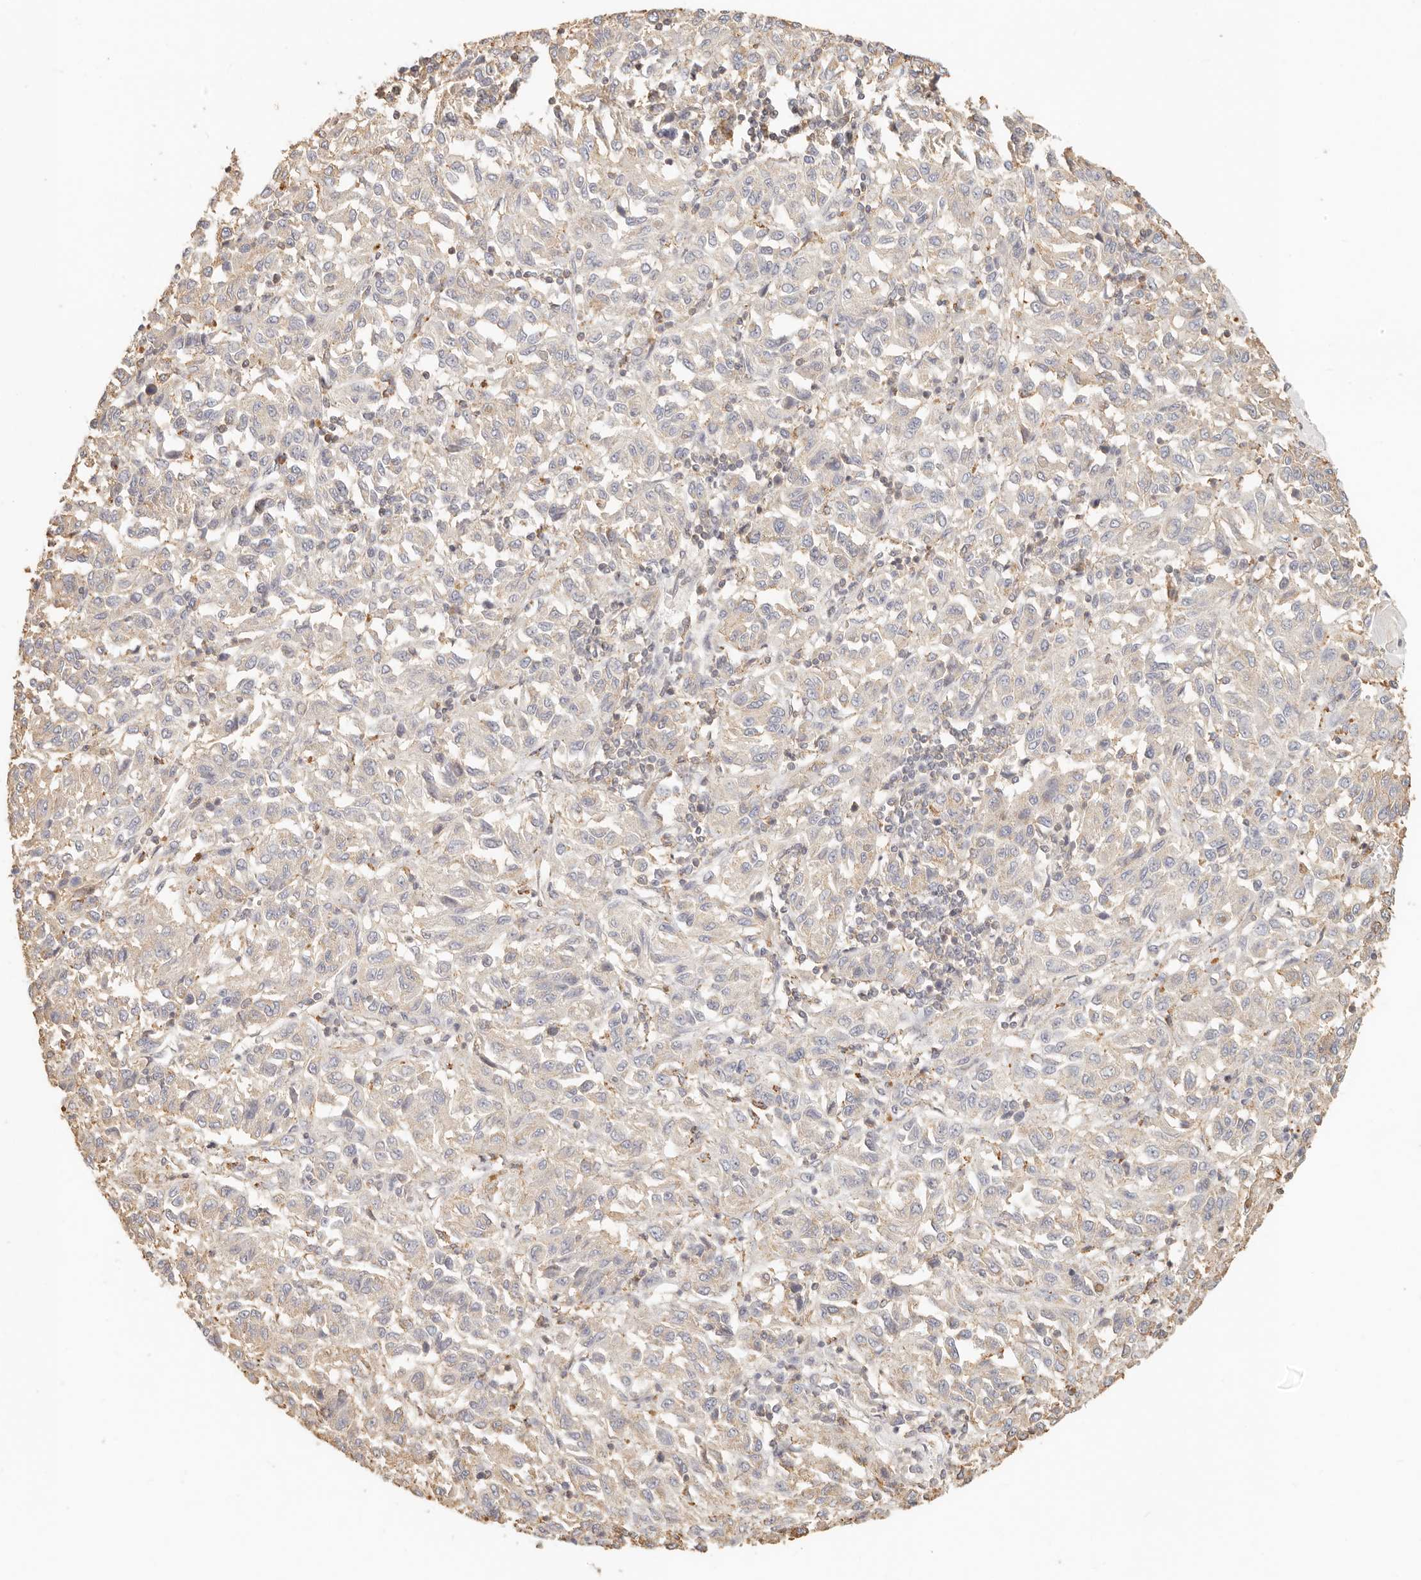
{"staining": {"intensity": "negative", "quantity": "none", "location": "none"}, "tissue": "melanoma", "cell_type": "Tumor cells", "image_type": "cancer", "snomed": [{"axis": "morphology", "description": "Malignant melanoma, Metastatic site"}, {"axis": "topography", "description": "Lung"}], "caption": "Tumor cells are negative for protein expression in human malignant melanoma (metastatic site).", "gene": "CNMD", "patient": {"sex": "male", "age": 64}}